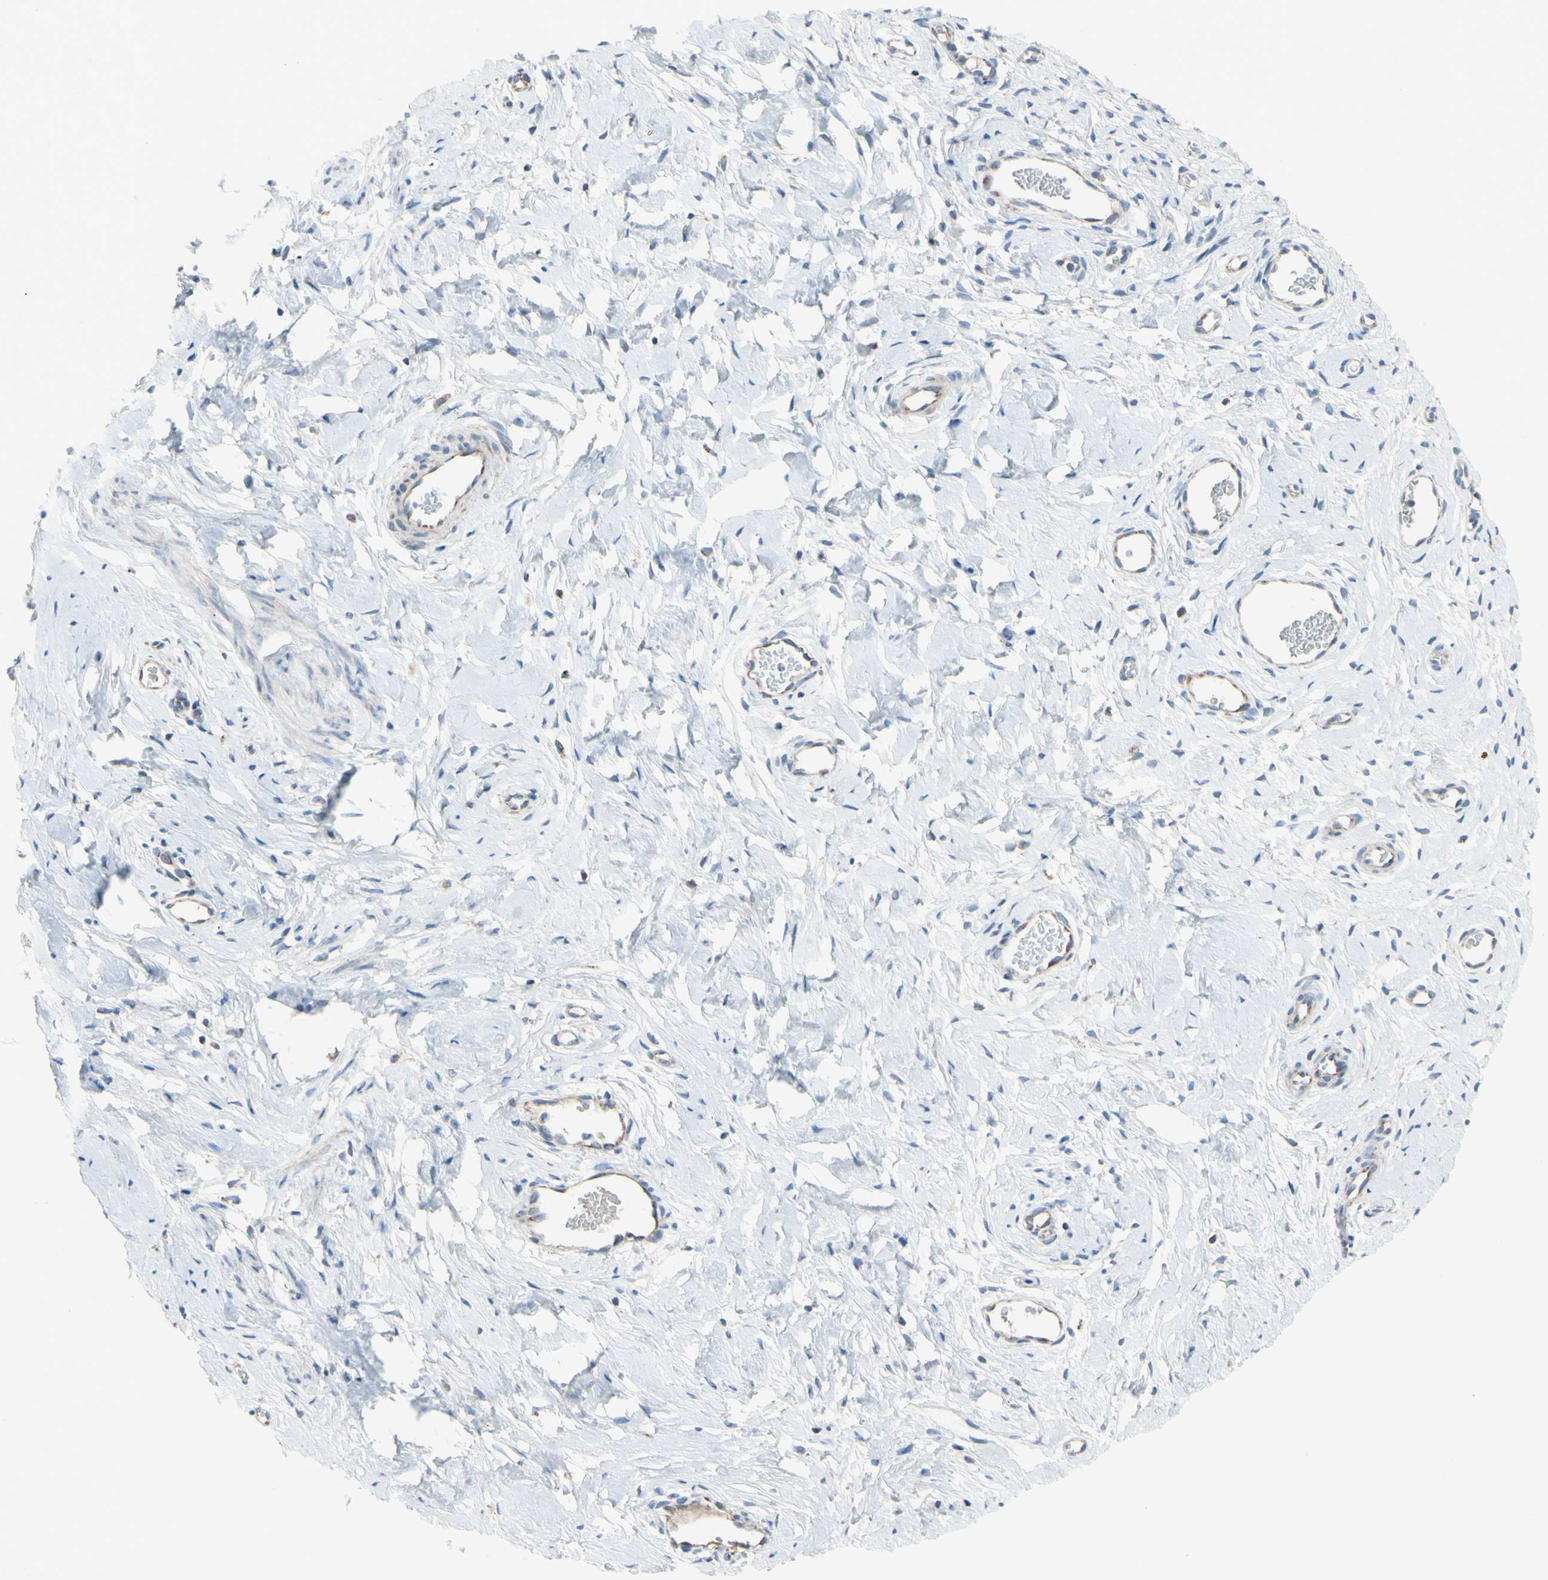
{"staining": {"intensity": "weak", "quantity": "25%-75%", "location": "cytoplasmic/membranous"}, "tissue": "cervix", "cell_type": "Glandular cells", "image_type": "normal", "snomed": [{"axis": "morphology", "description": "Normal tissue, NOS"}, {"axis": "topography", "description": "Cervix"}], "caption": "Immunohistochemical staining of unremarkable cervix reveals 25%-75% levels of weak cytoplasmic/membranous protein staining in approximately 25%-75% of glandular cells. The staining was performed using DAB, with brown indicating positive protein expression. Nuclei are stained blue with hematoxylin.", "gene": "GLT8D1", "patient": {"sex": "female", "age": 65}}